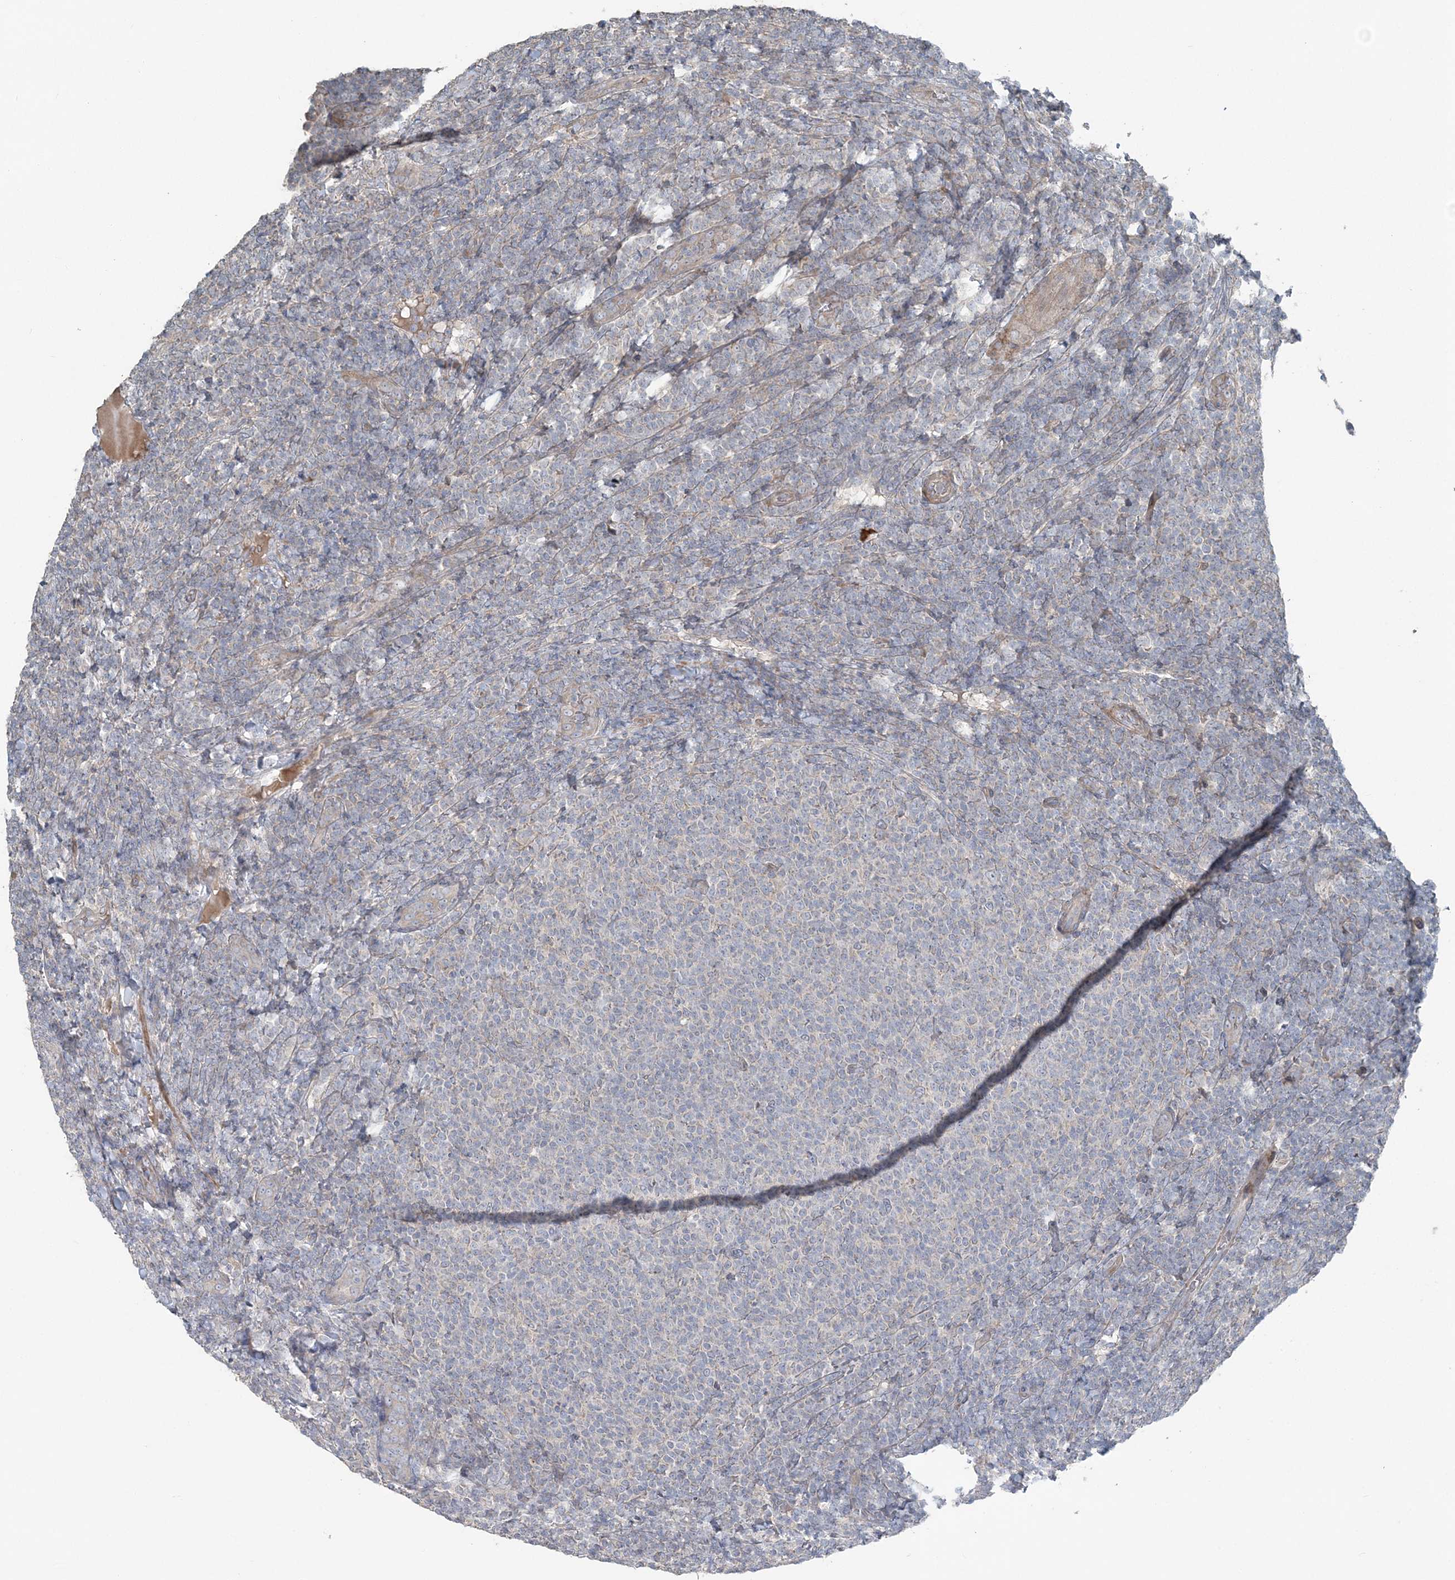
{"staining": {"intensity": "negative", "quantity": "none", "location": "none"}, "tissue": "lymphoma", "cell_type": "Tumor cells", "image_type": "cancer", "snomed": [{"axis": "morphology", "description": "Malignant lymphoma, non-Hodgkin's type, Low grade"}, {"axis": "topography", "description": "Lymph node"}], "caption": "High magnification brightfield microscopy of low-grade malignant lymphoma, non-Hodgkin's type stained with DAB (3,3'-diaminobenzidine) (brown) and counterstained with hematoxylin (blue): tumor cells show no significant positivity.", "gene": "SLC4A10", "patient": {"sex": "male", "age": 66}}